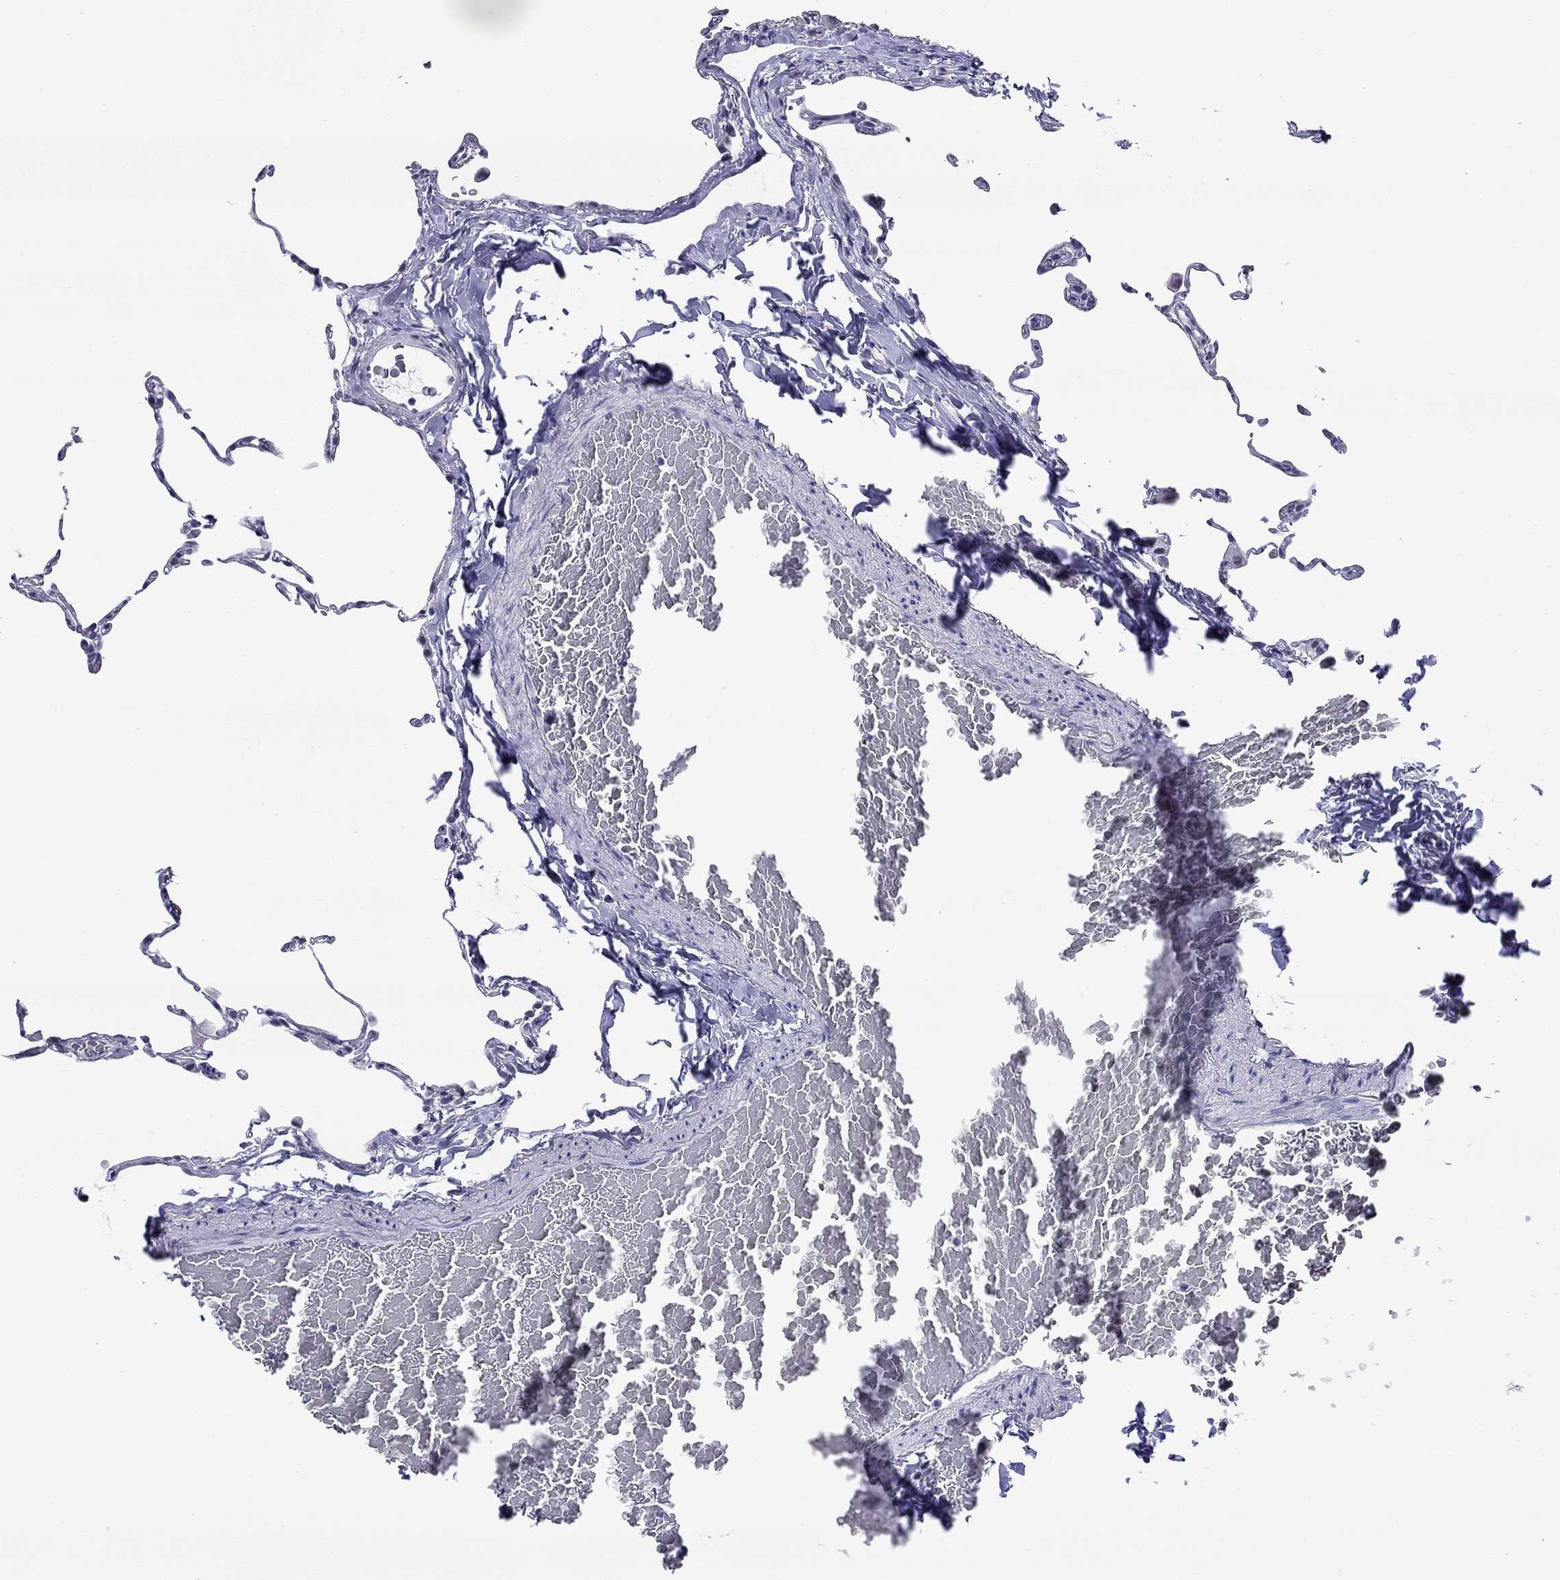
{"staining": {"intensity": "negative", "quantity": "none", "location": "none"}, "tissue": "lung", "cell_type": "Alveolar cells", "image_type": "normal", "snomed": [{"axis": "morphology", "description": "Normal tissue, NOS"}, {"axis": "topography", "description": "Lung"}], "caption": "DAB immunohistochemical staining of benign human lung demonstrates no significant expression in alveolar cells.", "gene": "SLC30A8", "patient": {"sex": "female", "age": 57}}